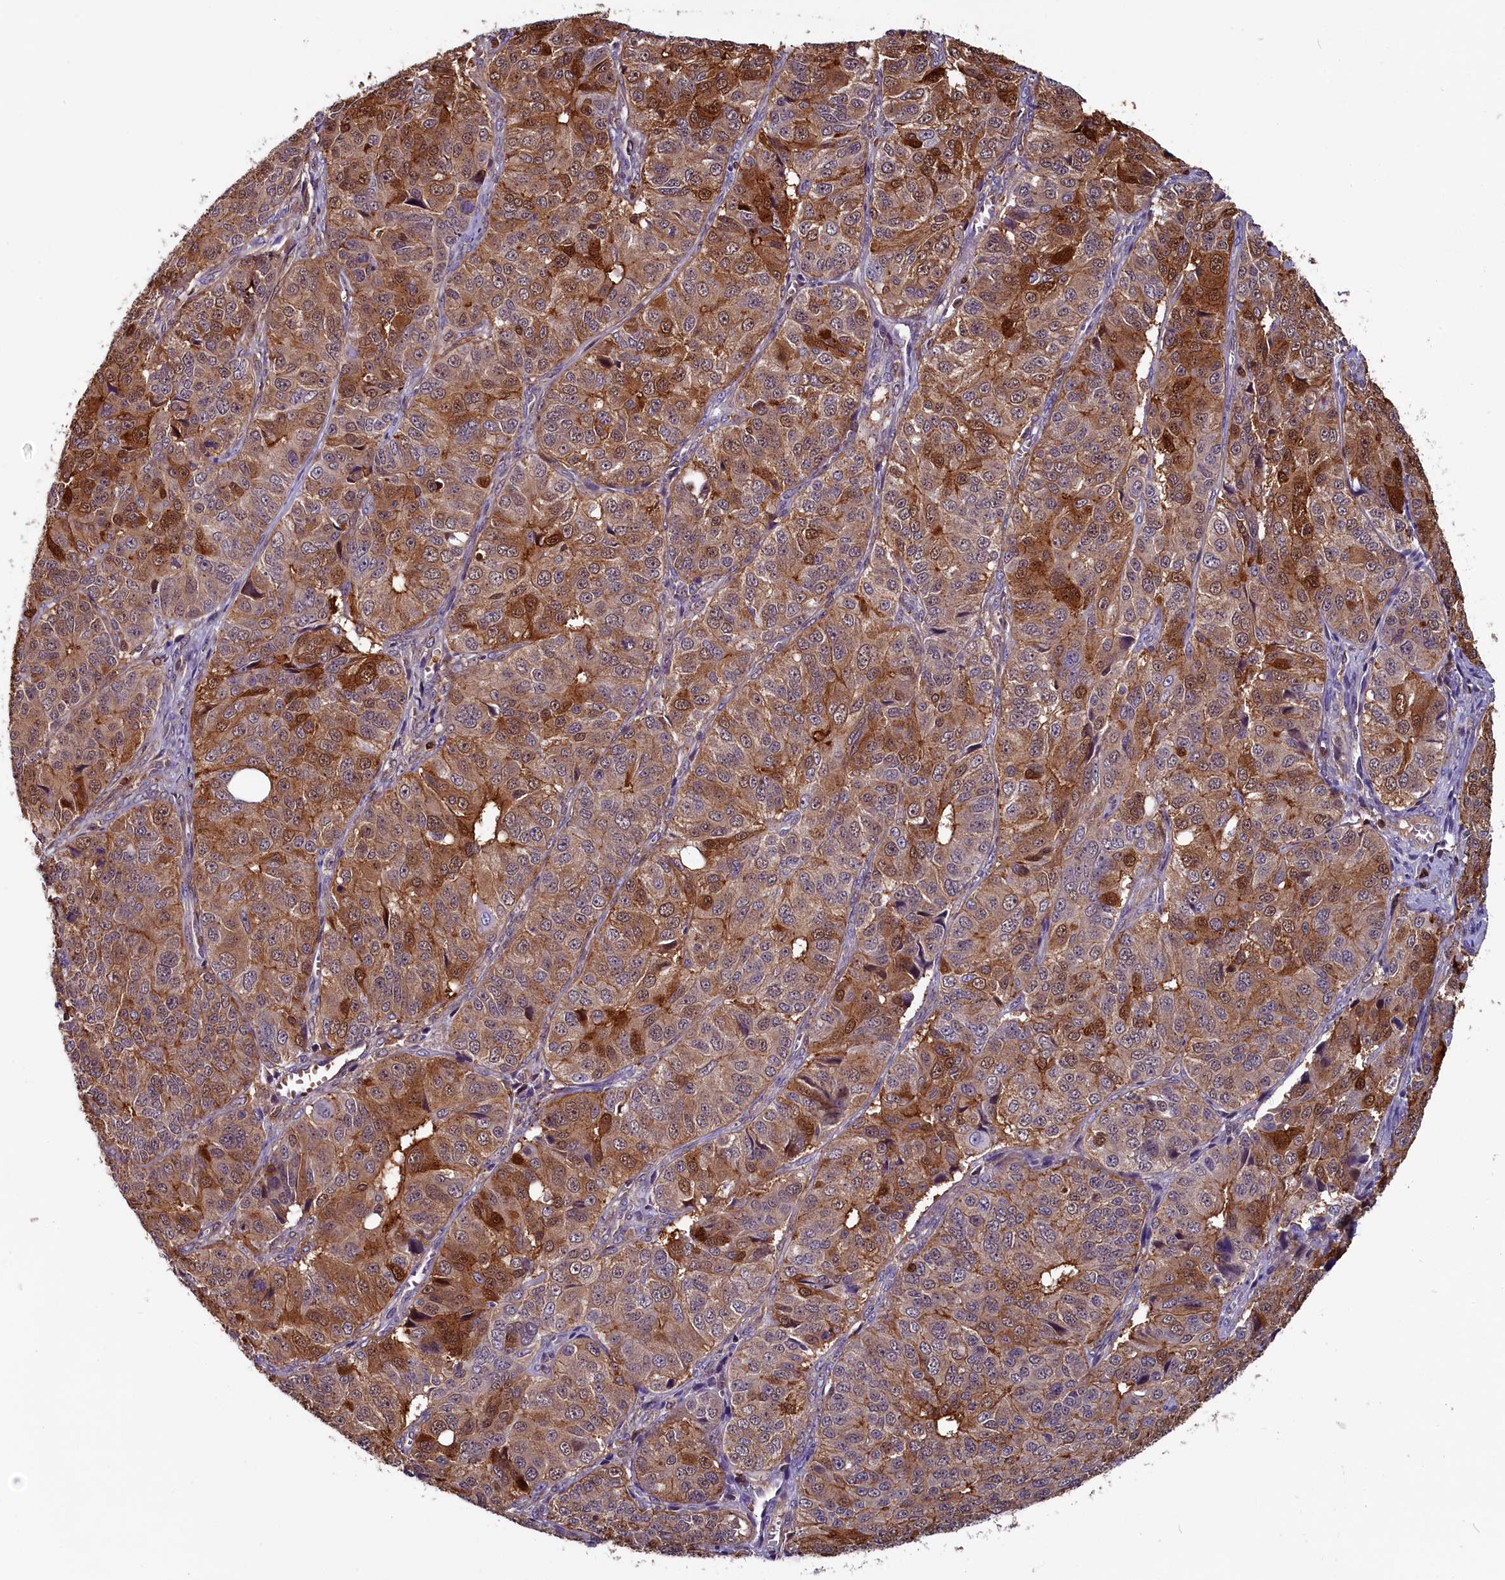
{"staining": {"intensity": "strong", "quantity": "25%-75%", "location": "cytoplasmic/membranous"}, "tissue": "ovarian cancer", "cell_type": "Tumor cells", "image_type": "cancer", "snomed": [{"axis": "morphology", "description": "Carcinoma, endometroid"}, {"axis": "topography", "description": "Ovary"}], "caption": "This photomicrograph demonstrates ovarian cancer (endometroid carcinoma) stained with immunohistochemistry to label a protein in brown. The cytoplasmic/membranous of tumor cells show strong positivity for the protein. Nuclei are counter-stained blue.", "gene": "CIAPIN1", "patient": {"sex": "female", "age": 51}}